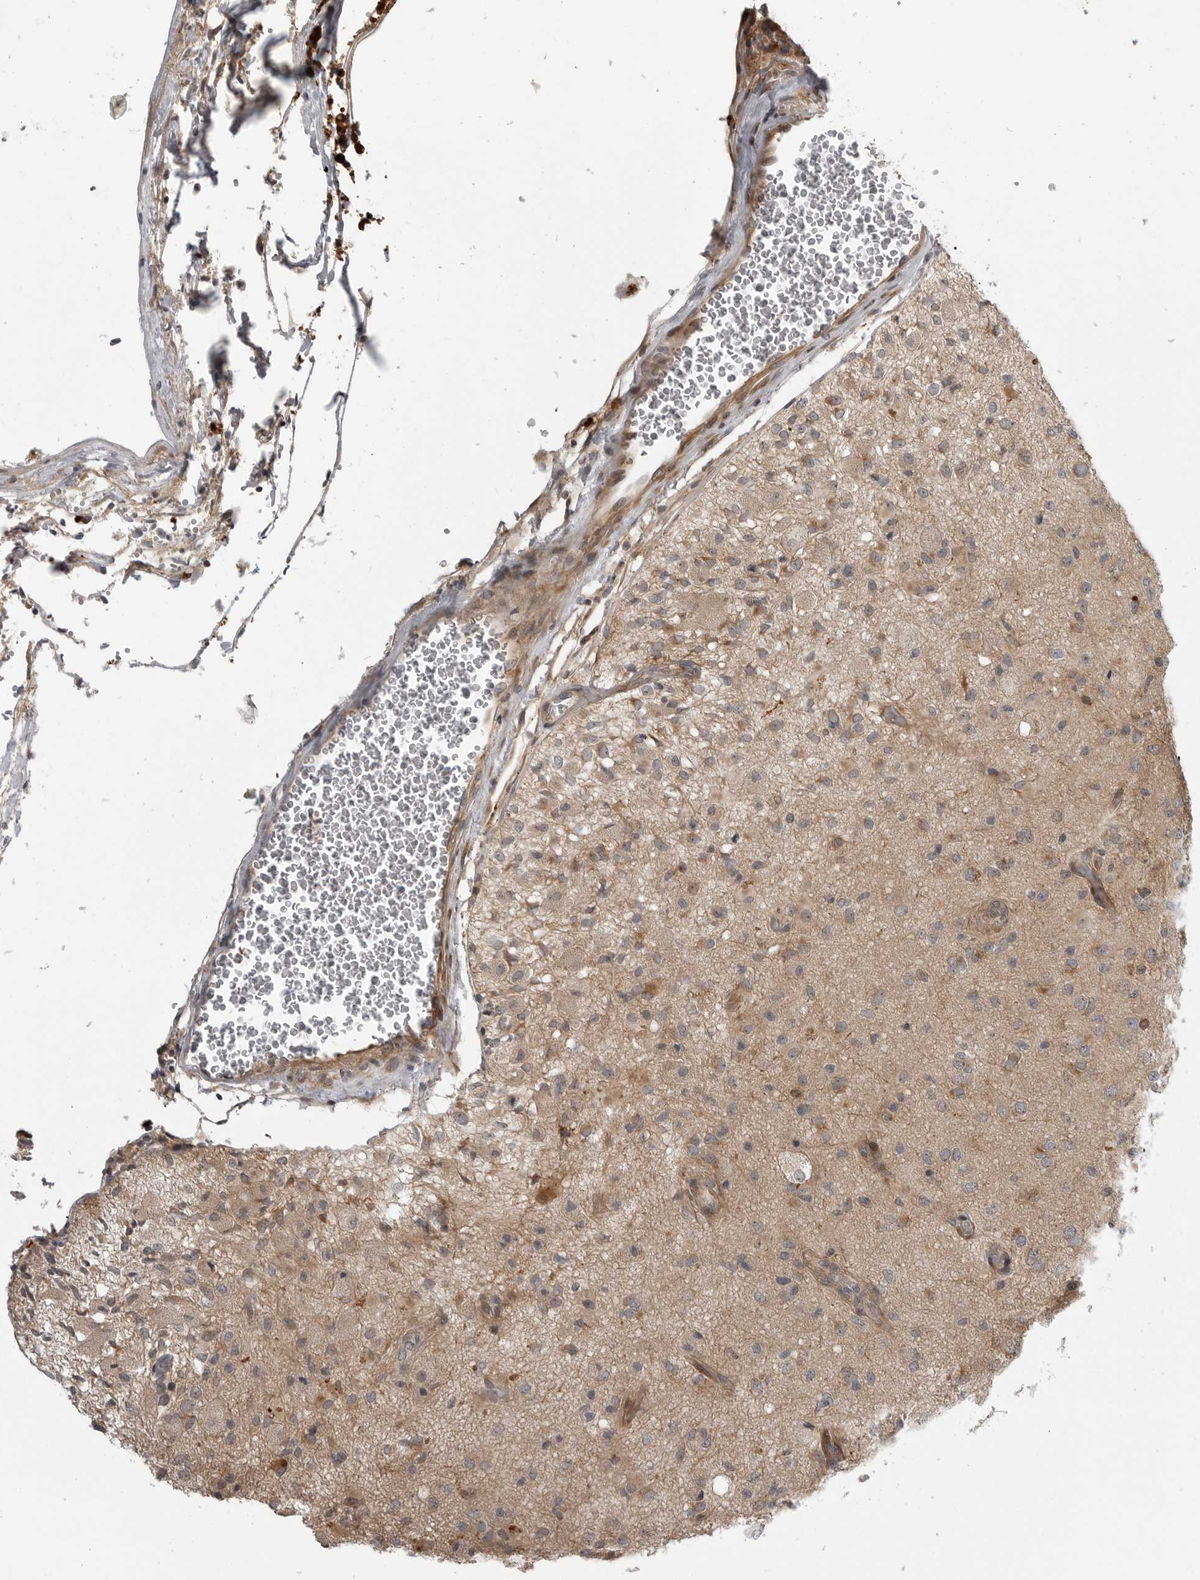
{"staining": {"intensity": "moderate", "quantity": "<25%", "location": "cytoplasmic/membranous"}, "tissue": "glioma", "cell_type": "Tumor cells", "image_type": "cancer", "snomed": [{"axis": "morphology", "description": "Normal tissue, NOS"}, {"axis": "morphology", "description": "Glioma, malignant, High grade"}, {"axis": "topography", "description": "Cerebral cortex"}], "caption": "Malignant high-grade glioma was stained to show a protein in brown. There is low levels of moderate cytoplasmic/membranous staining in about <25% of tumor cells. The staining was performed using DAB (3,3'-diaminobenzidine) to visualize the protein expression in brown, while the nuclei were stained in blue with hematoxylin (Magnification: 20x).", "gene": "LRRC45", "patient": {"sex": "male", "age": 77}}